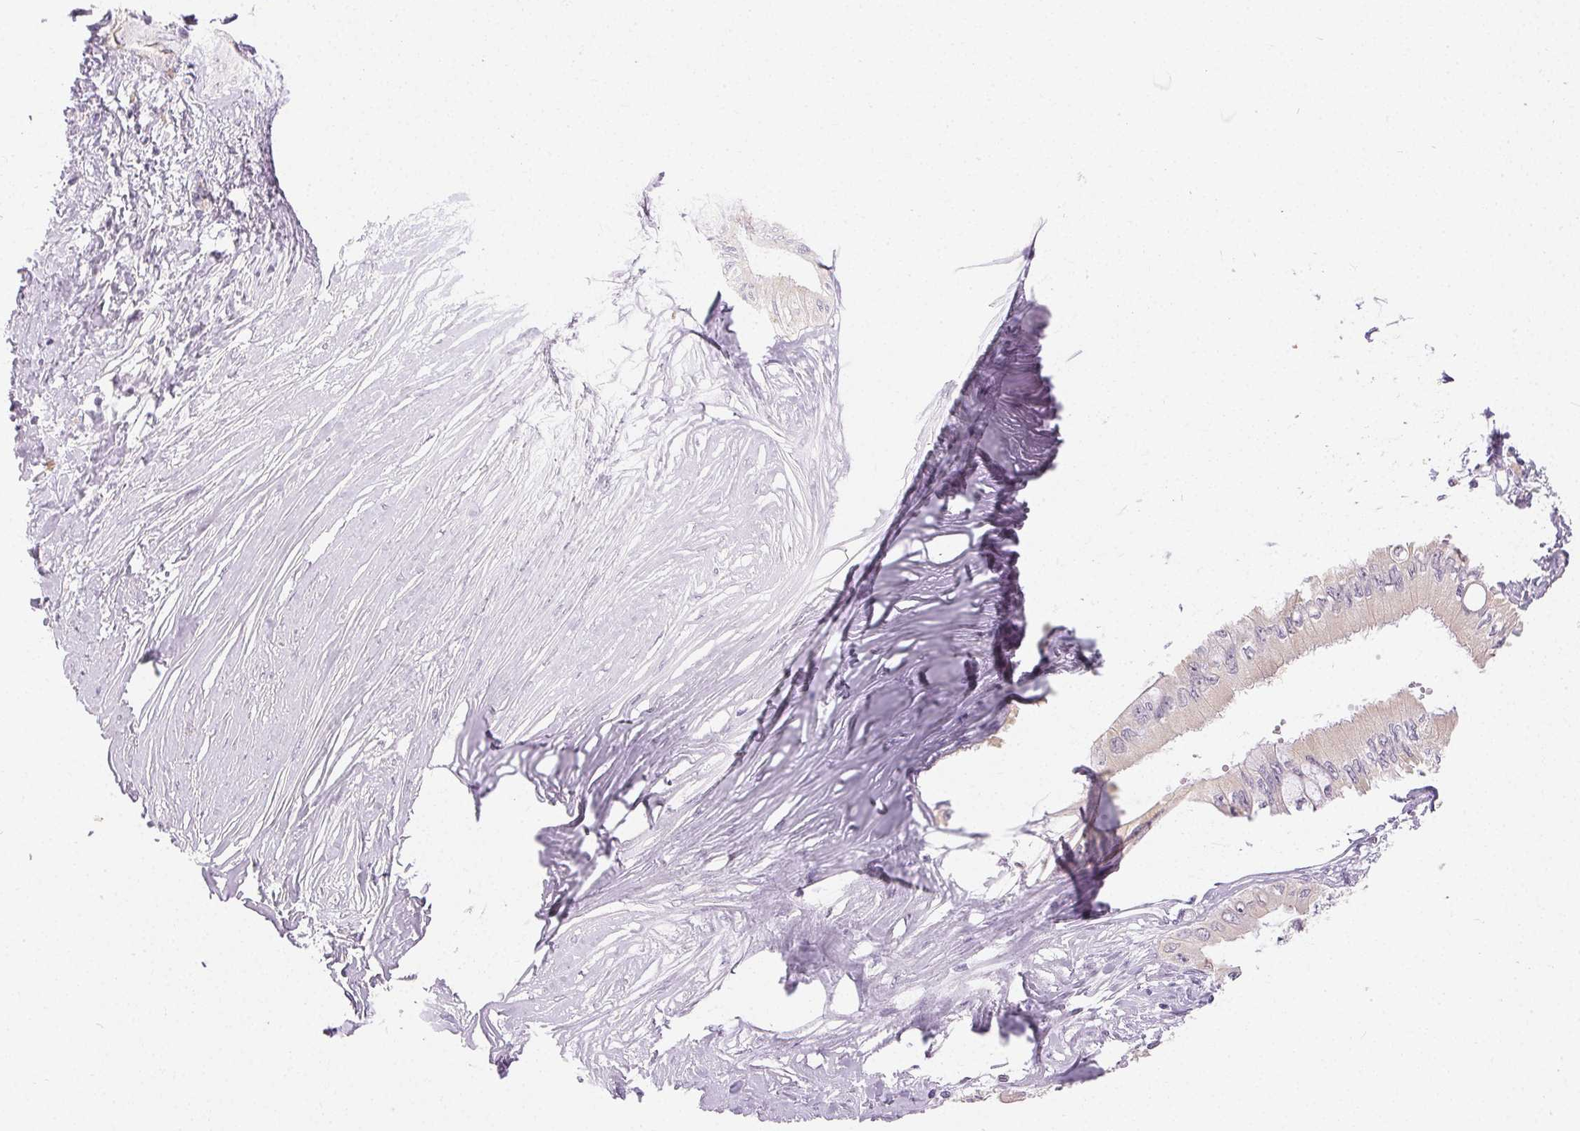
{"staining": {"intensity": "negative", "quantity": "none", "location": "none"}, "tissue": "pancreatic cancer", "cell_type": "Tumor cells", "image_type": "cancer", "snomed": [{"axis": "morphology", "description": "Adenocarcinoma, NOS"}, {"axis": "topography", "description": "Pancreas"}], "caption": "A high-resolution micrograph shows immunohistochemistry (IHC) staining of pancreatic cancer (adenocarcinoma), which displays no significant positivity in tumor cells. (DAB immunohistochemistry (IHC) visualized using brightfield microscopy, high magnification).", "gene": "SFTPD", "patient": {"sex": "male", "age": 71}}